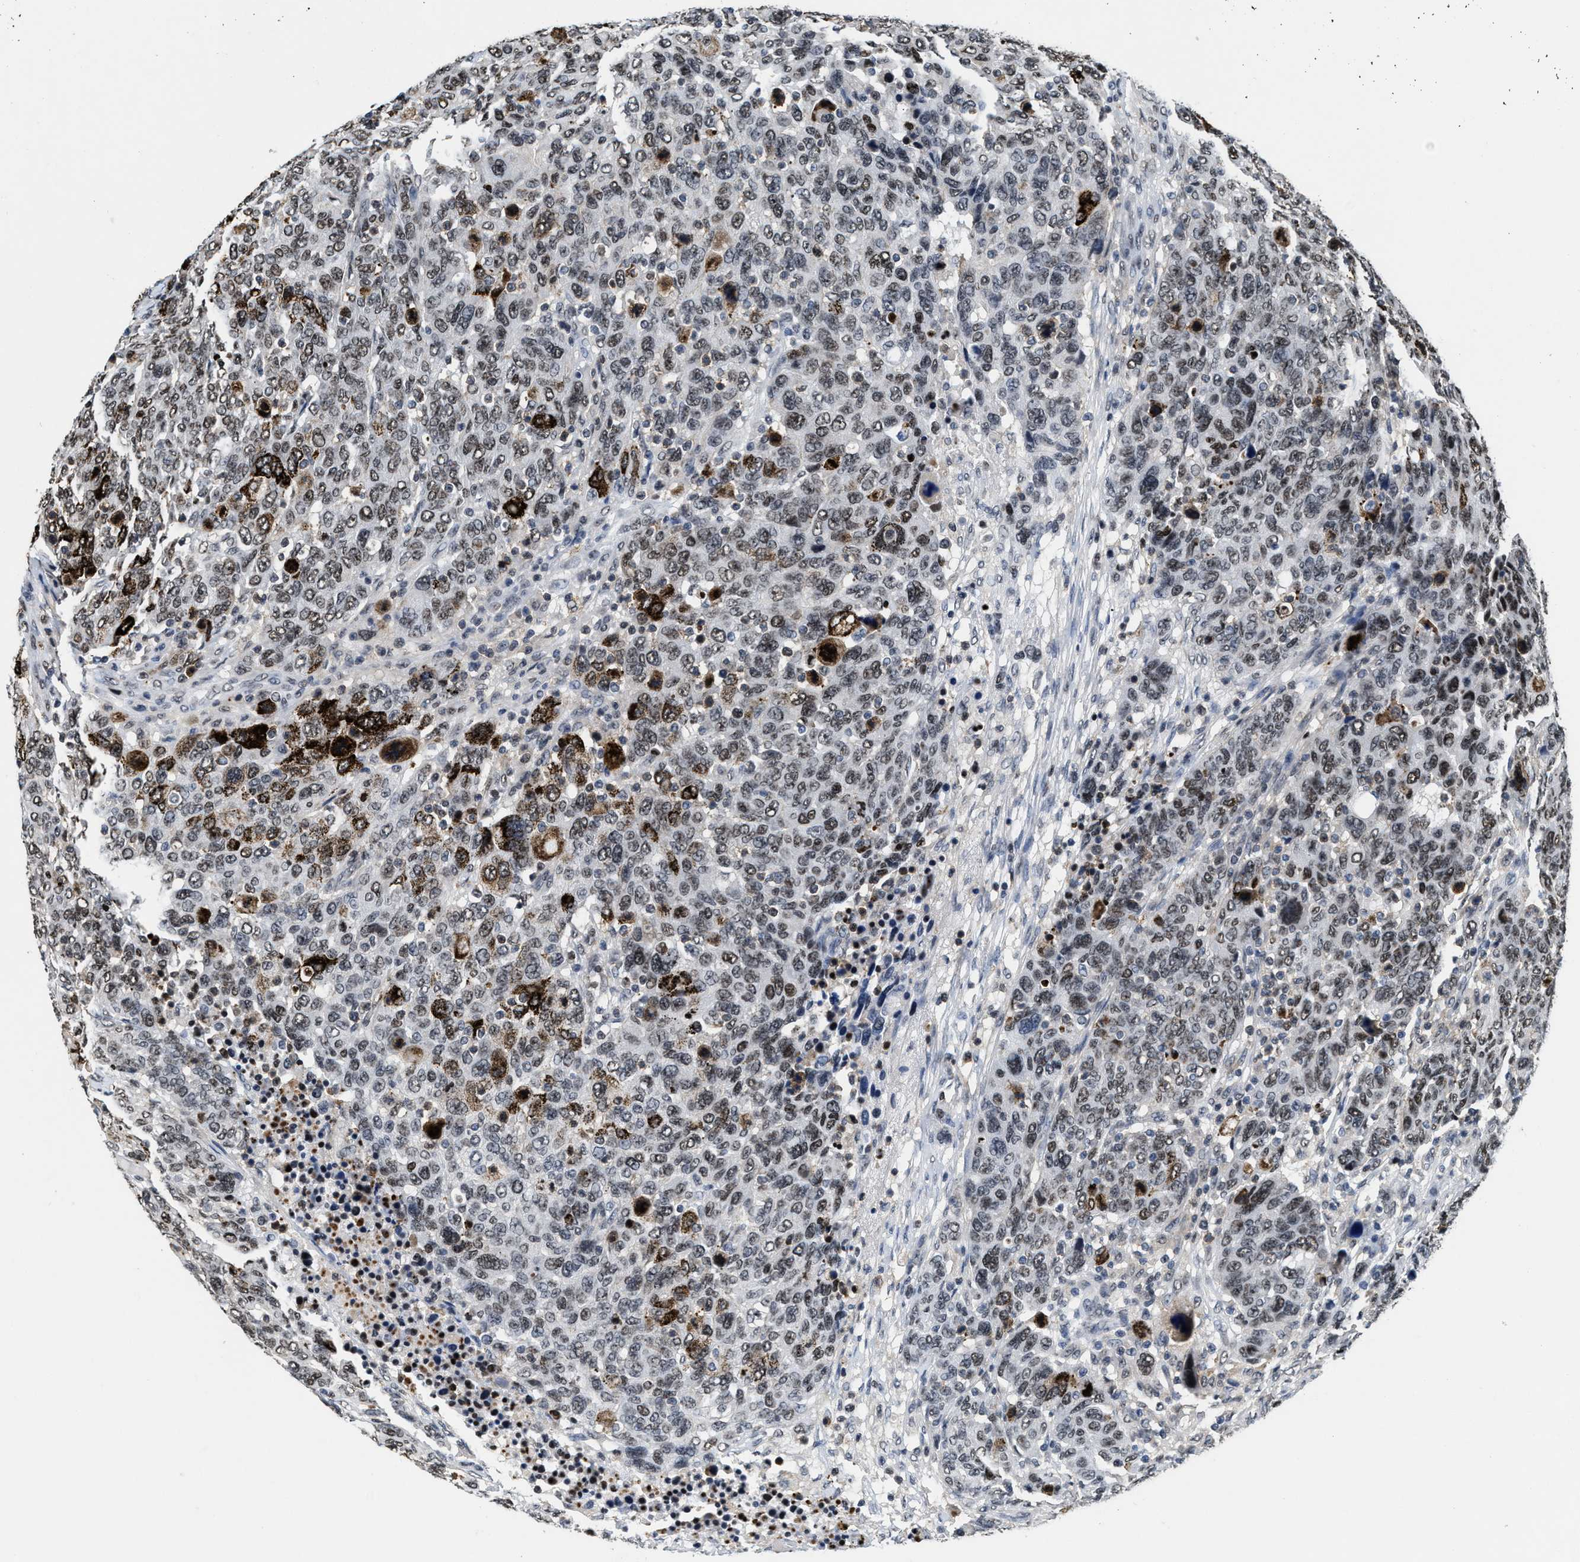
{"staining": {"intensity": "strong", "quantity": "<25%", "location": "cytoplasmic/membranous,nuclear"}, "tissue": "breast cancer", "cell_type": "Tumor cells", "image_type": "cancer", "snomed": [{"axis": "morphology", "description": "Duct carcinoma"}, {"axis": "topography", "description": "Breast"}], "caption": "Breast cancer stained with immunohistochemistry (IHC) exhibits strong cytoplasmic/membranous and nuclear positivity in about <25% of tumor cells.", "gene": "SUPT16H", "patient": {"sex": "female", "age": 37}}